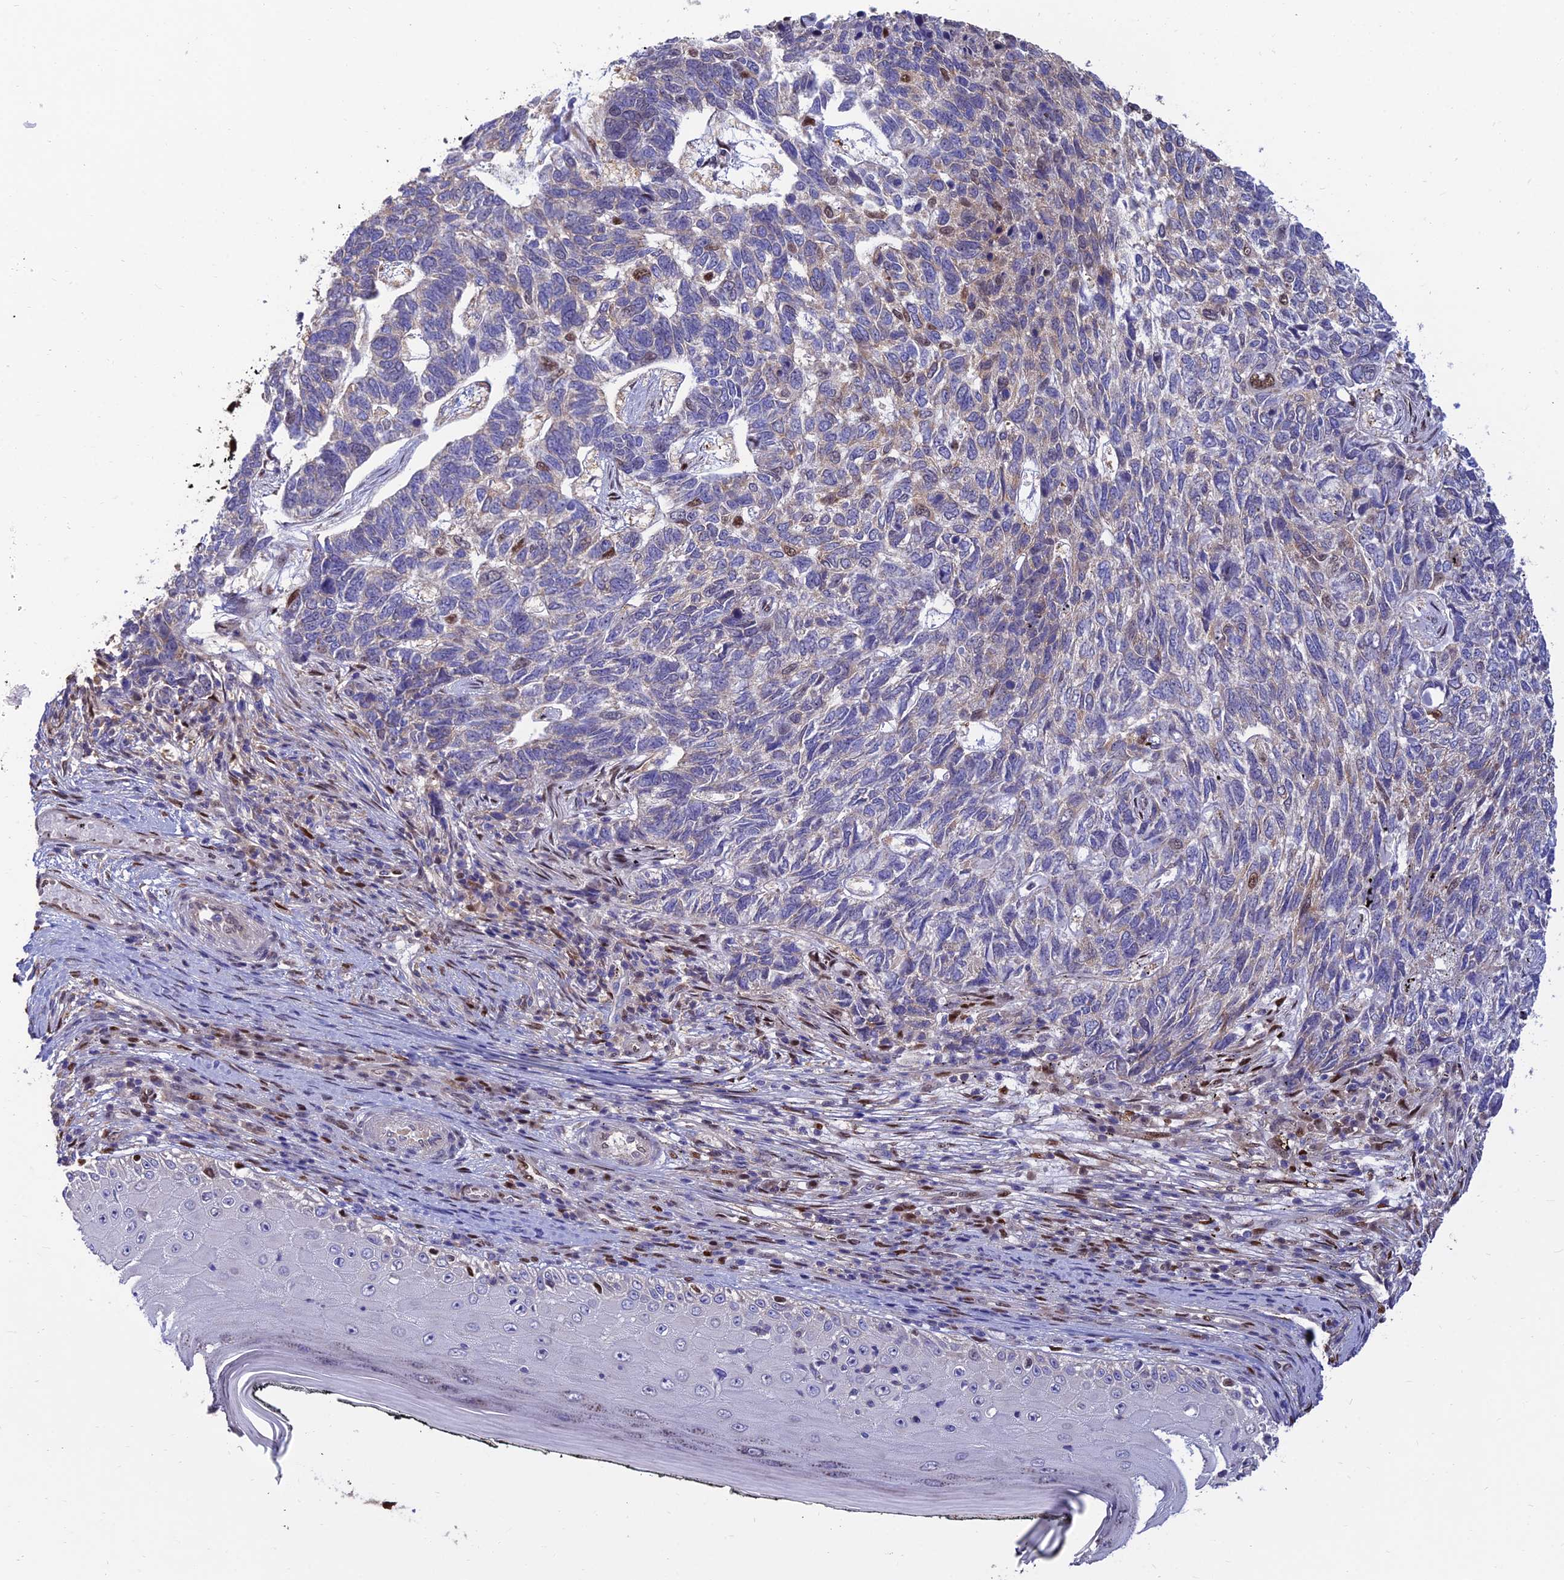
{"staining": {"intensity": "moderate", "quantity": "<25%", "location": "nuclear"}, "tissue": "skin cancer", "cell_type": "Tumor cells", "image_type": "cancer", "snomed": [{"axis": "morphology", "description": "Basal cell carcinoma"}, {"axis": "topography", "description": "Skin"}], "caption": "Protein staining displays moderate nuclear expression in approximately <25% of tumor cells in skin cancer (basal cell carcinoma).", "gene": "DNPEP", "patient": {"sex": "female", "age": 65}}